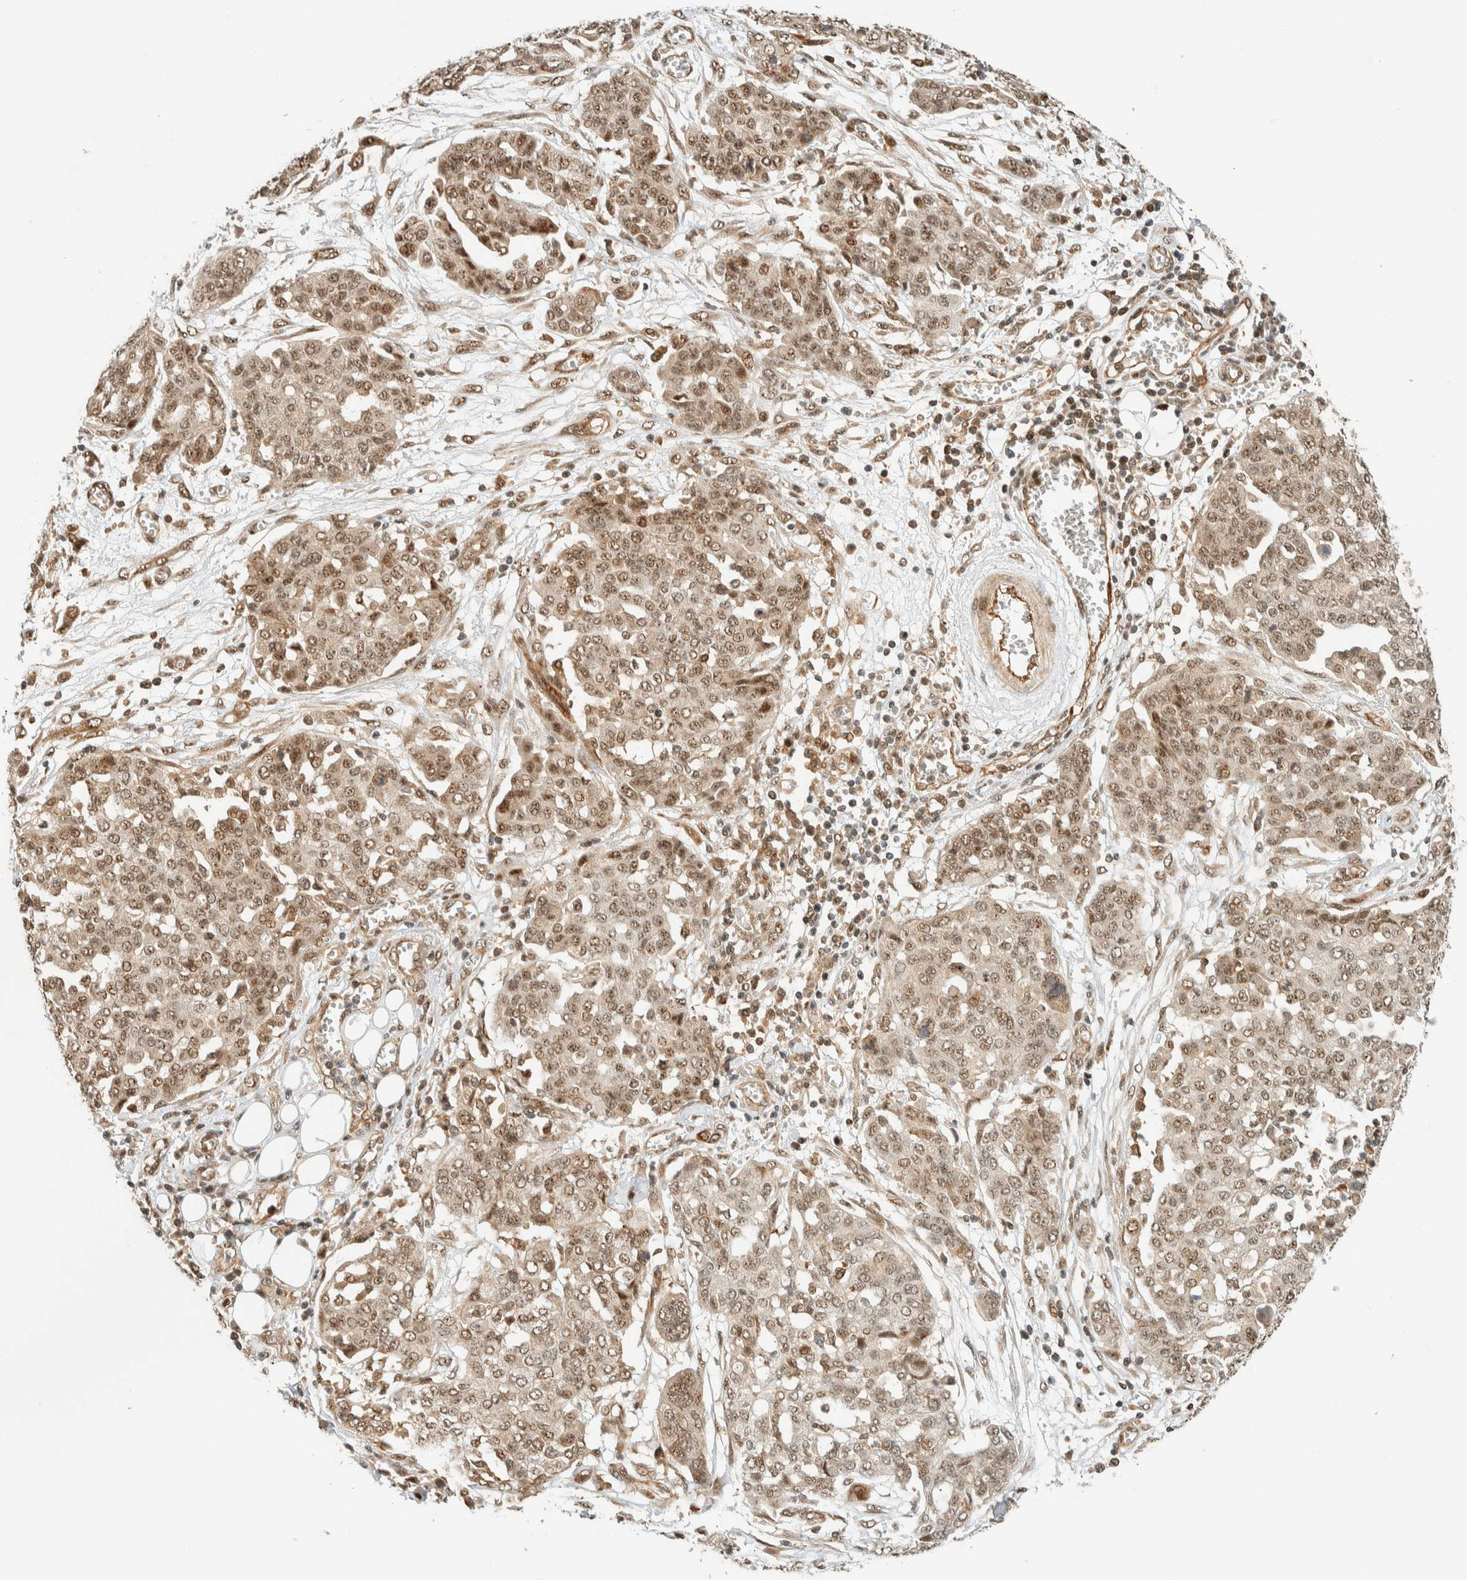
{"staining": {"intensity": "moderate", "quantity": ">75%", "location": "nuclear"}, "tissue": "ovarian cancer", "cell_type": "Tumor cells", "image_type": "cancer", "snomed": [{"axis": "morphology", "description": "Cystadenocarcinoma, serous, NOS"}, {"axis": "topography", "description": "Soft tissue"}, {"axis": "topography", "description": "Ovary"}], "caption": "The micrograph shows a brown stain indicating the presence of a protein in the nuclear of tumor cells in ovarian cancer.", "gene": "SIK1", "patient": {"sex": "female", "age": 57}}